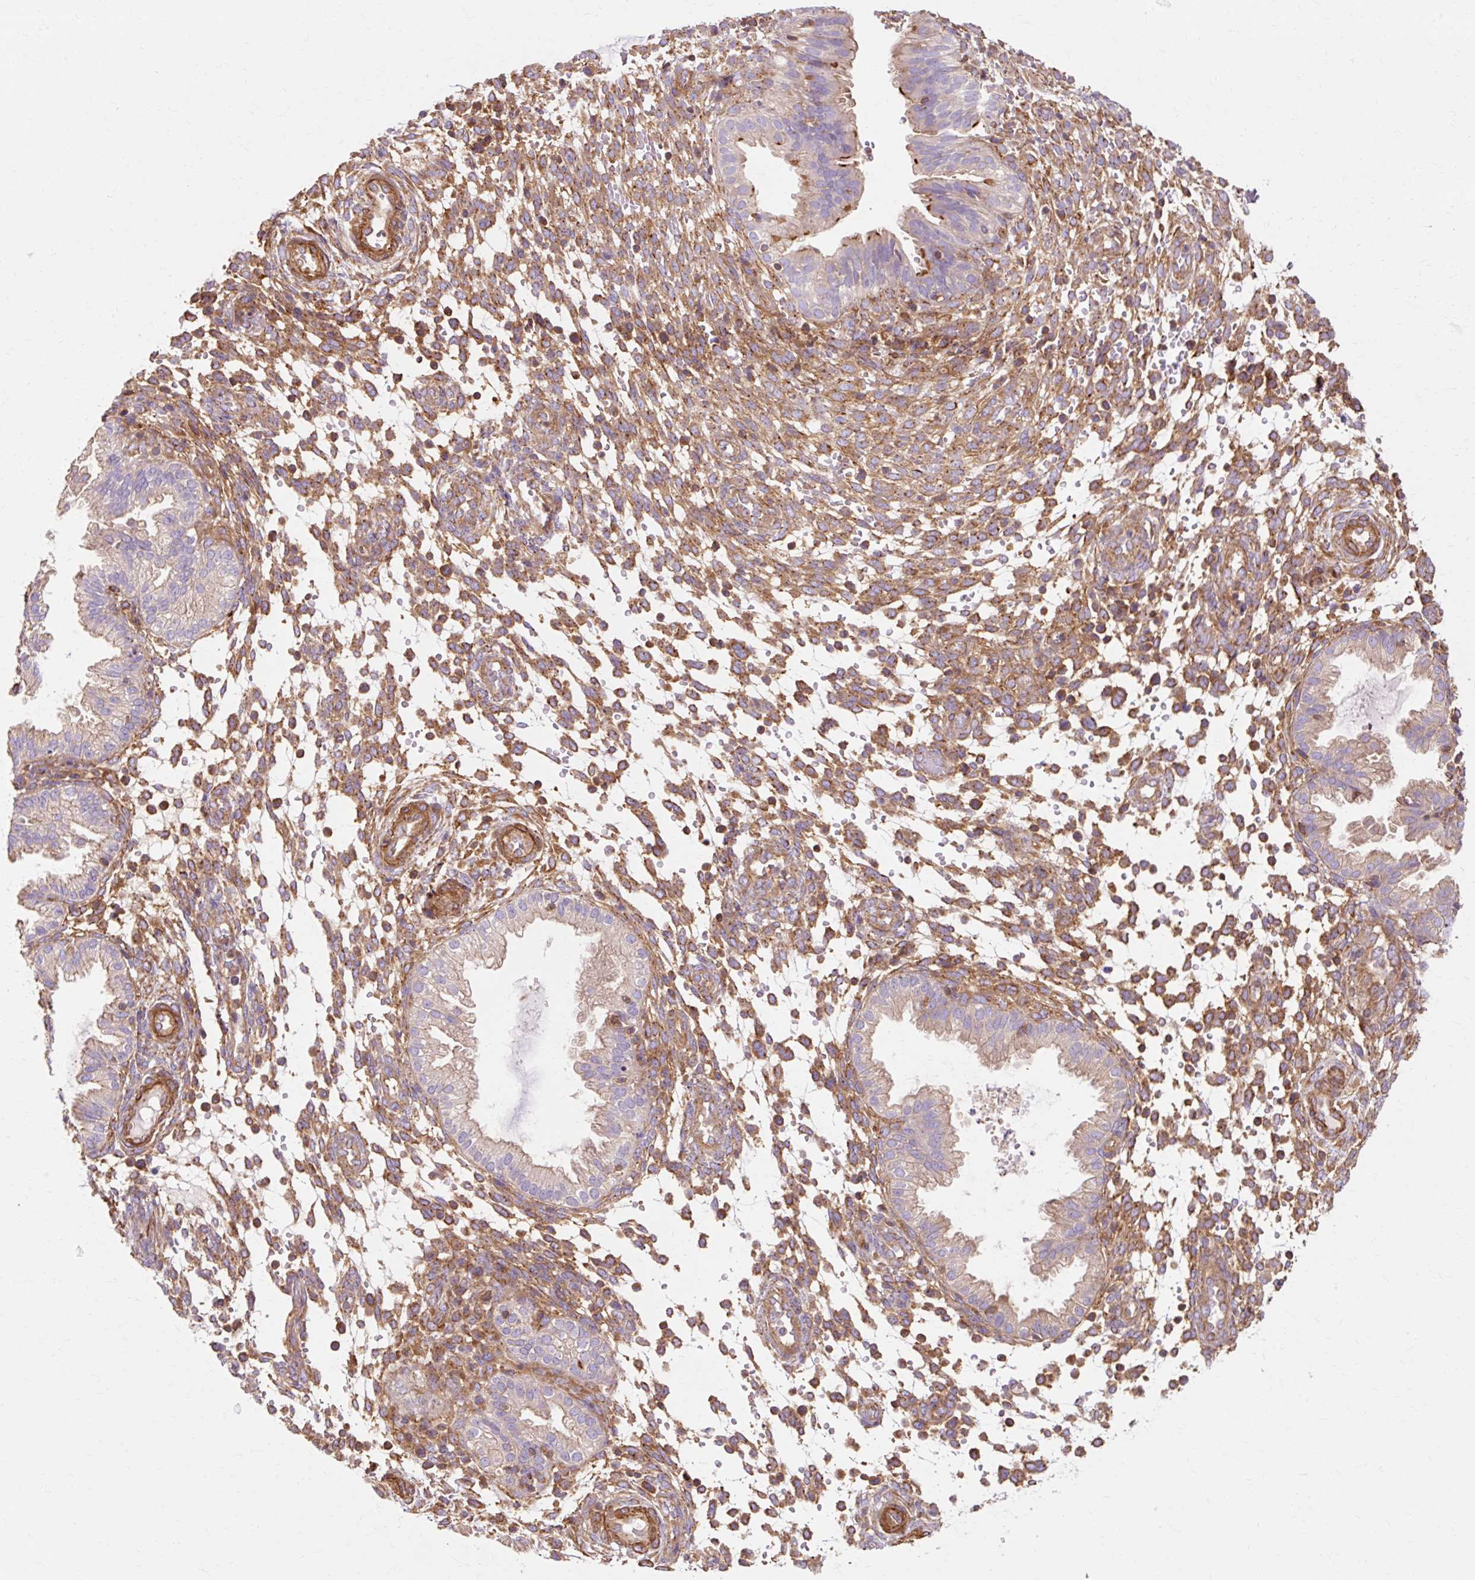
{"staining": {"intensity": "moderate", "quantity": "<25%", "location": "cytoplasmic/membranous"}, "tissue": "endometrium", "cell_type": "Cells in endometrial stroma", "image_type": "normal", "snomed": [{"axis": "morphology", "description": "Normal tissue, NOS"}, {"axis": "topography", "description": "Endometrium"}], "caption": "Approximately <25% of cells in endometrial stroma in benign endometrium exhibit moderate cytoplasmic/membranous protein positivity as visualized by brown immunohistochemical staining.", "gene": "TBC1D2B", "patient": {"sex": "female", "age": 33}}